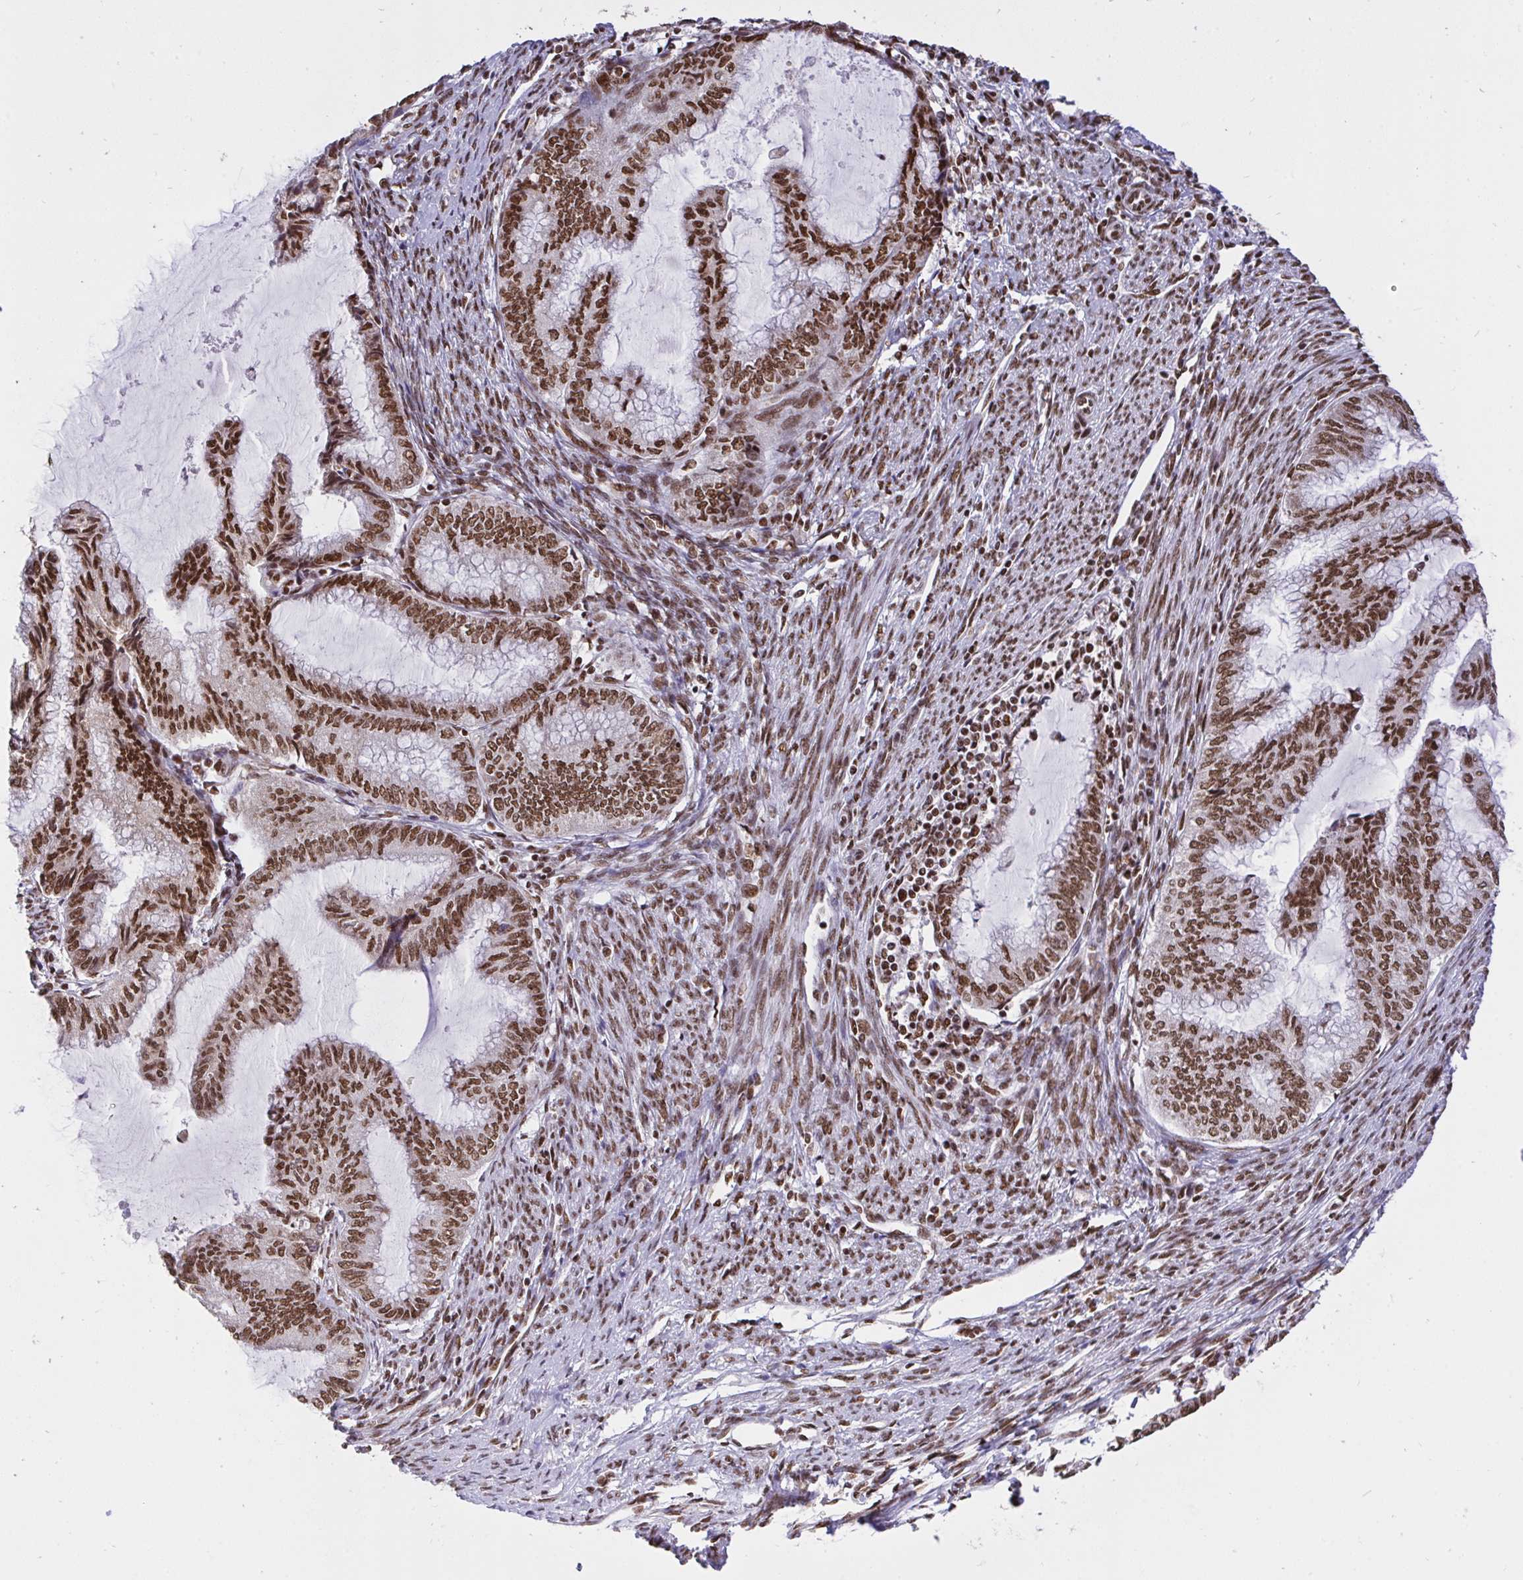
{"staining": {"intensity": "moderate", "quantity": ">75%", "location": "cytoplasmic/membranous,nuclear"}, "tissue": "endometrial cancer", "cell_type": "Tumor cells", "image_type": "cancer", "snomed": [{"axis": "morphology", "description": "Adenocarcinoma, NOS"}, {"axis": "topography", "description": "Endometrium"}], "caption": "Endometrial adenocarcinoma stained with a brown dye shows moderate cytoplasmic/membranous and nuclear positive positivity in approximately >75% of tumor cells.", "gene": "HNRNPL", "patient": {"sex": "female", "age": 79}}